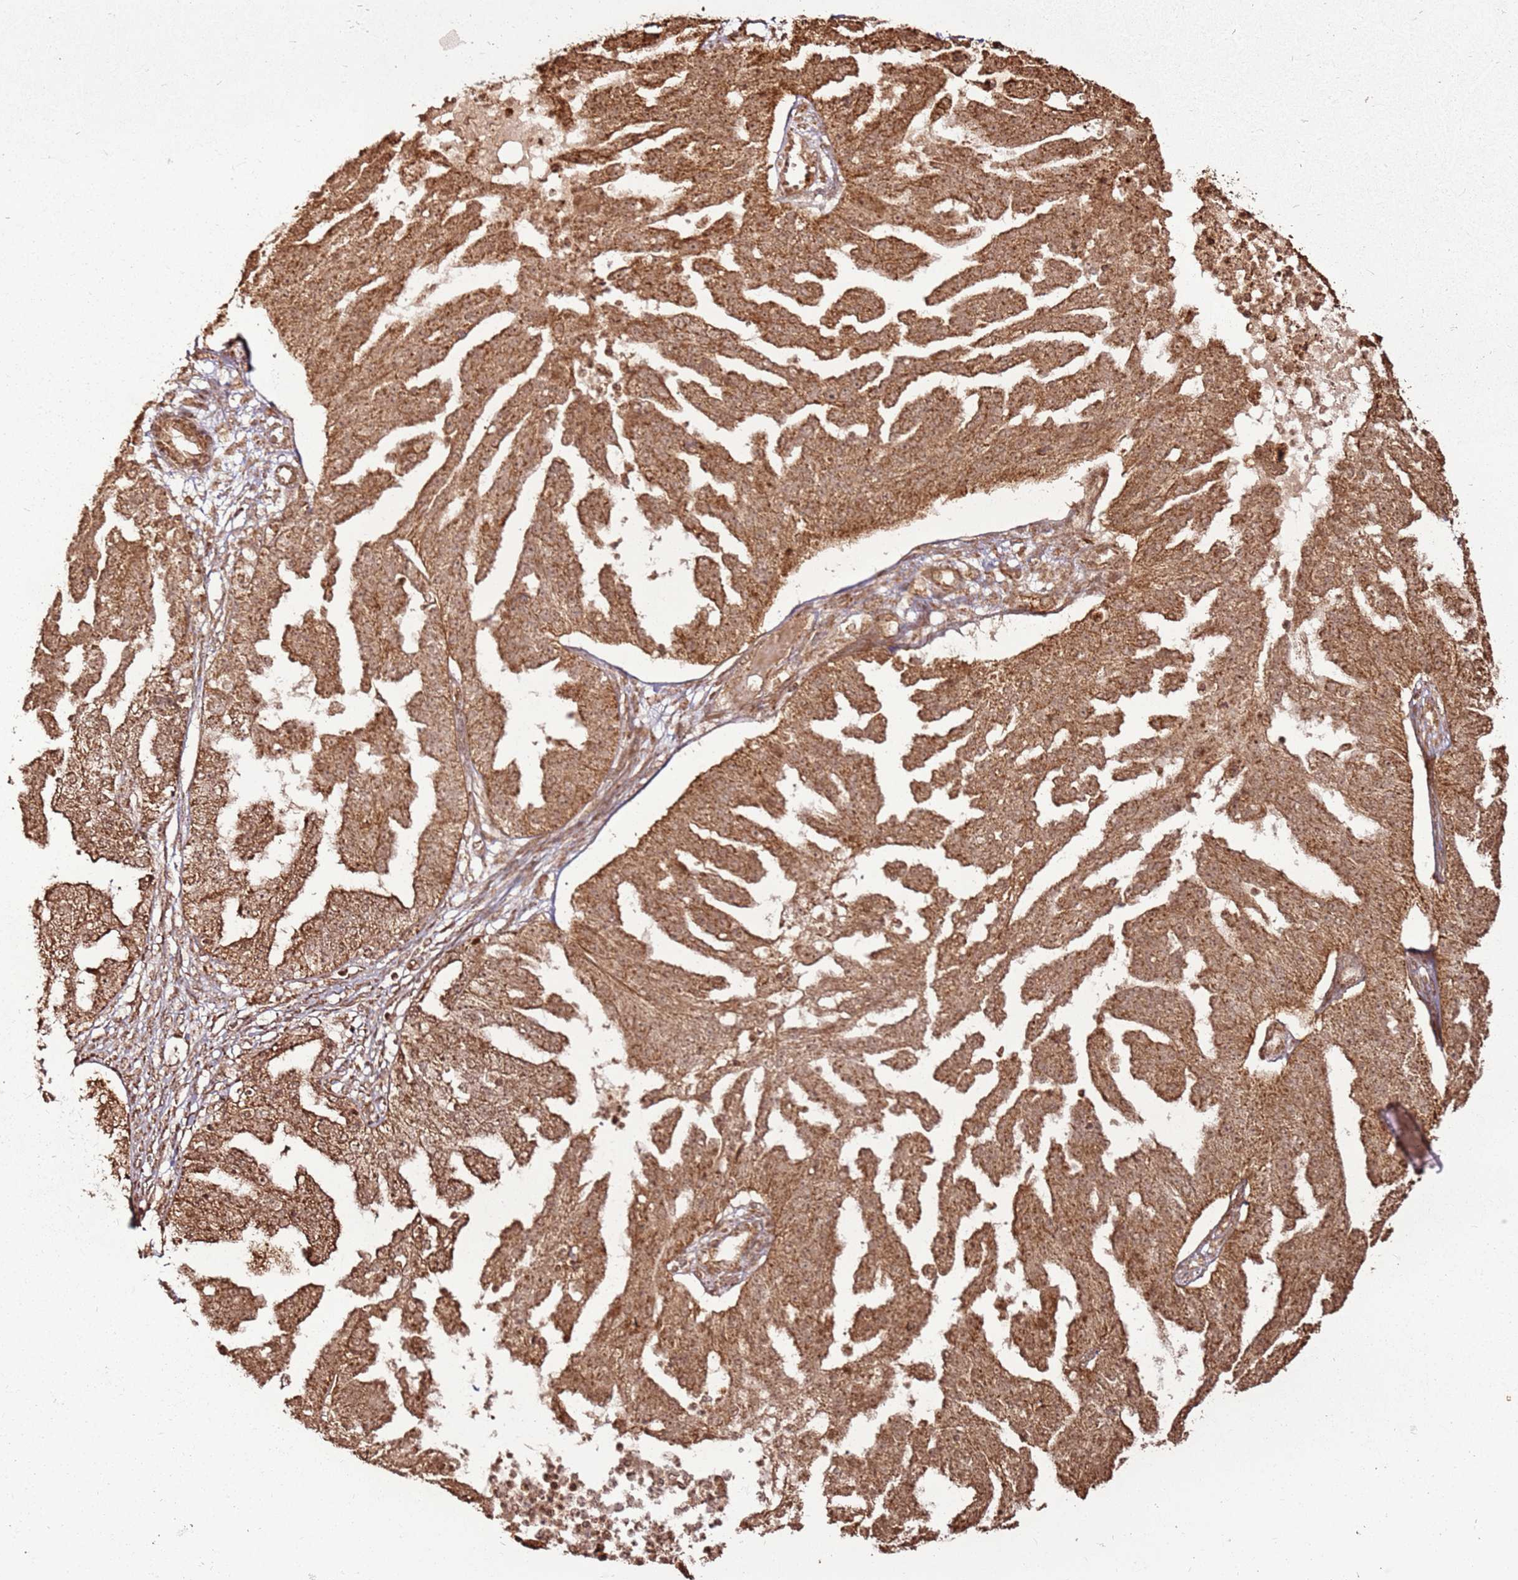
{"staining": {"intensity": "moderate", "quantity": ">75%", "location": "cytoplasmic/membranous"}, "tissue": "ovarian cancer", "cell_type": "Tumor cells", "image_type": "cancer", "snomed": [{"axis": "morphology", "description": "Cystadenocarcinoma, serous, NOS"}, {"axis": "topography", "description": "Ovary"}], "caption": "Immunohistochemistry (IHC) image of human ovarian serous cystadenocarcinoma stained for a protein (brown), which displays medium levels of moderate cytoplasmic/membranous staining in about >75% of tumor cells.", "gene": "MRPS6", "patient": {"sex": "female", "age": 58}}